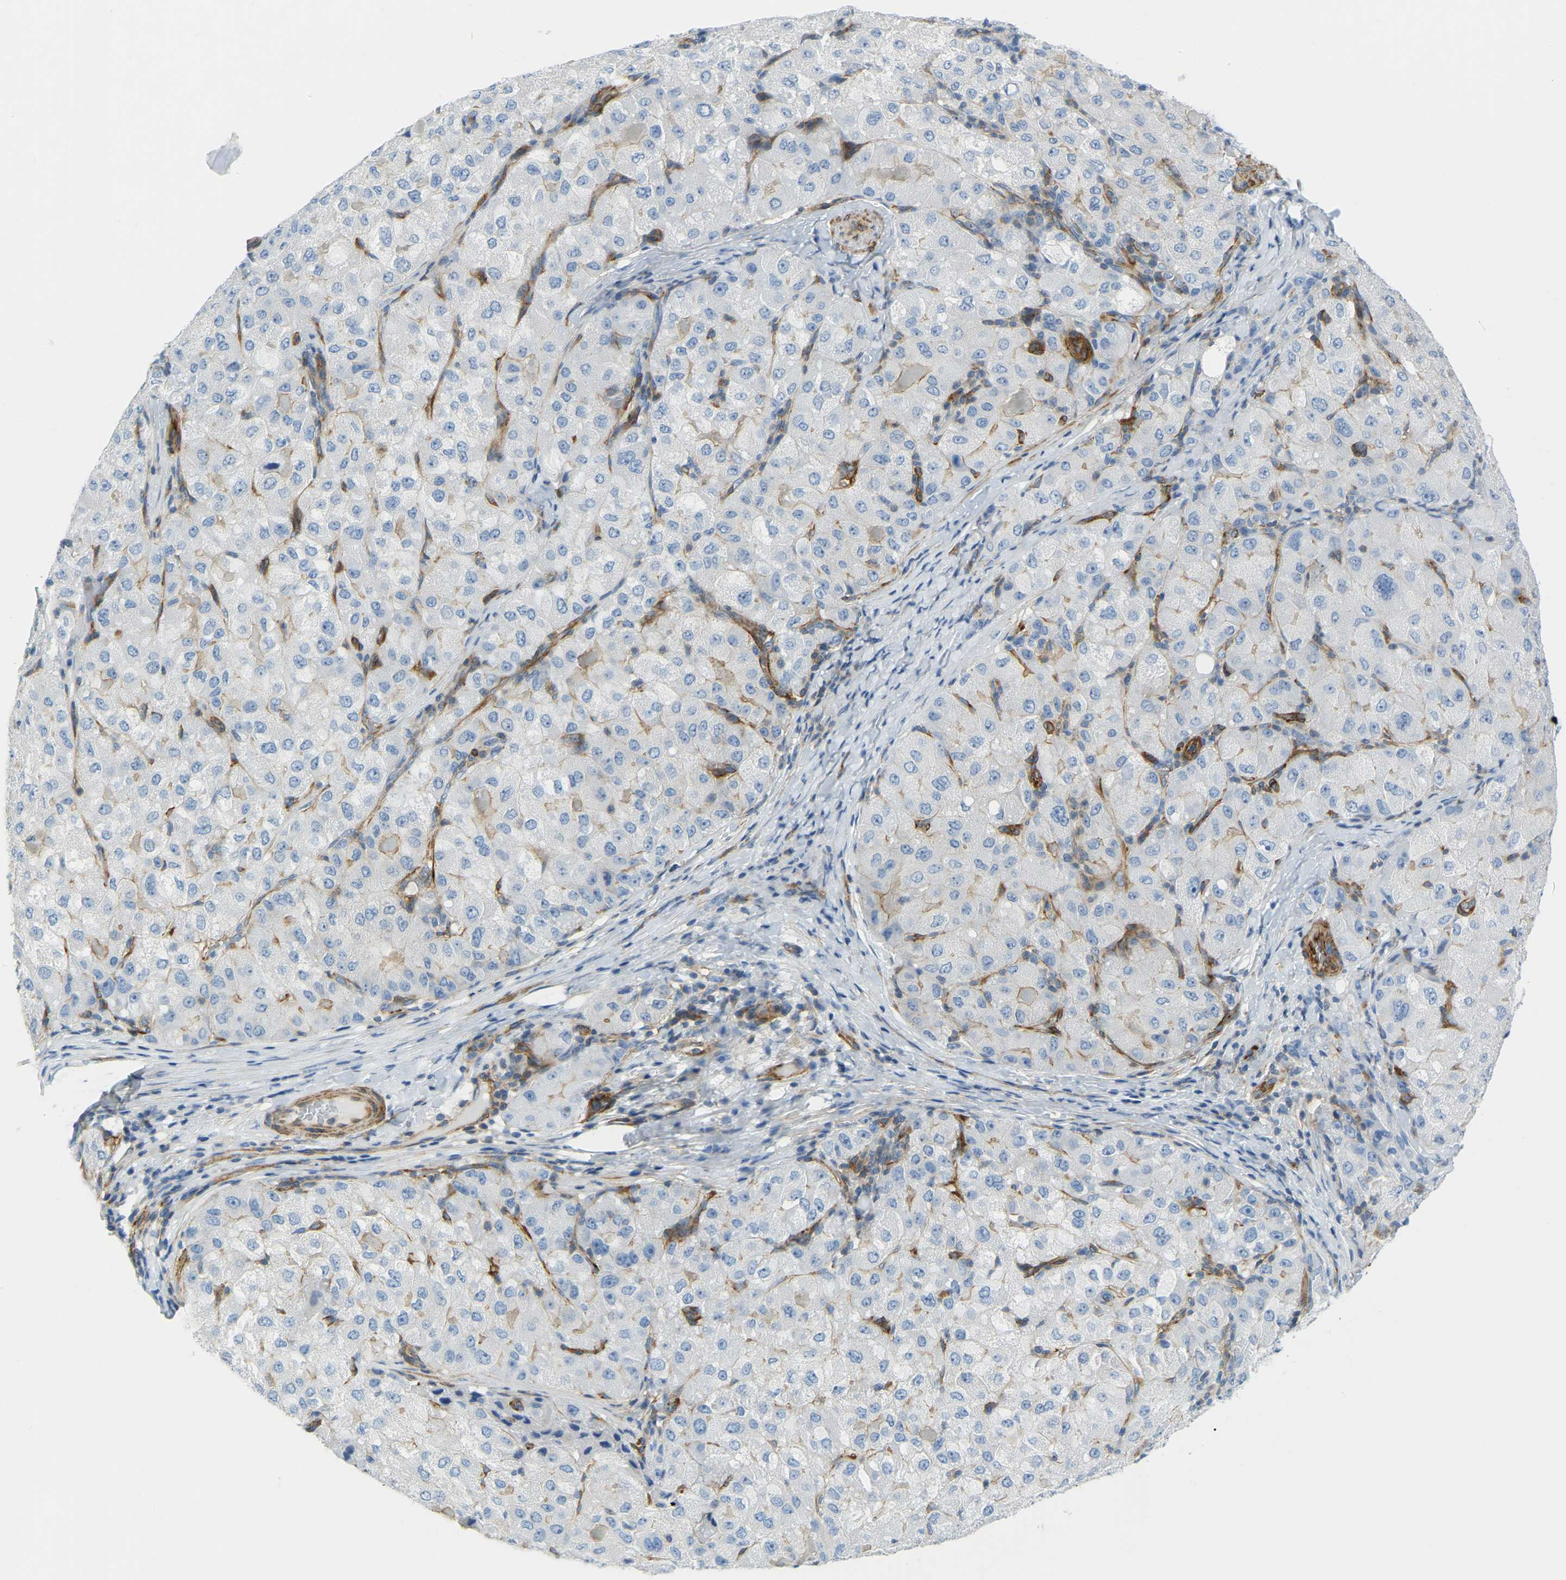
{"staining": {"intensity": "negative", "quantity": "none", "location": "none"}, "tissue": "liver cancer", "cell_type": "Tumor cells", "image_type": "cancer", "snomed": [{"axis": "morphology", "description": "Carcinoma, Hepatocellular, NOS"}, {"axis": "topography", "description": "Liver"}], "caption": "Micrograph shows no protein expression in tumor cells of liver cancer tissue. The staining was performed using DAB to visualize the protein expression in brown, while the nuclei were stained in blue with hematoxylin (Magnification: 20x).", "gene": "MYL3", "patient": {"sex": "male", "age": 80}}